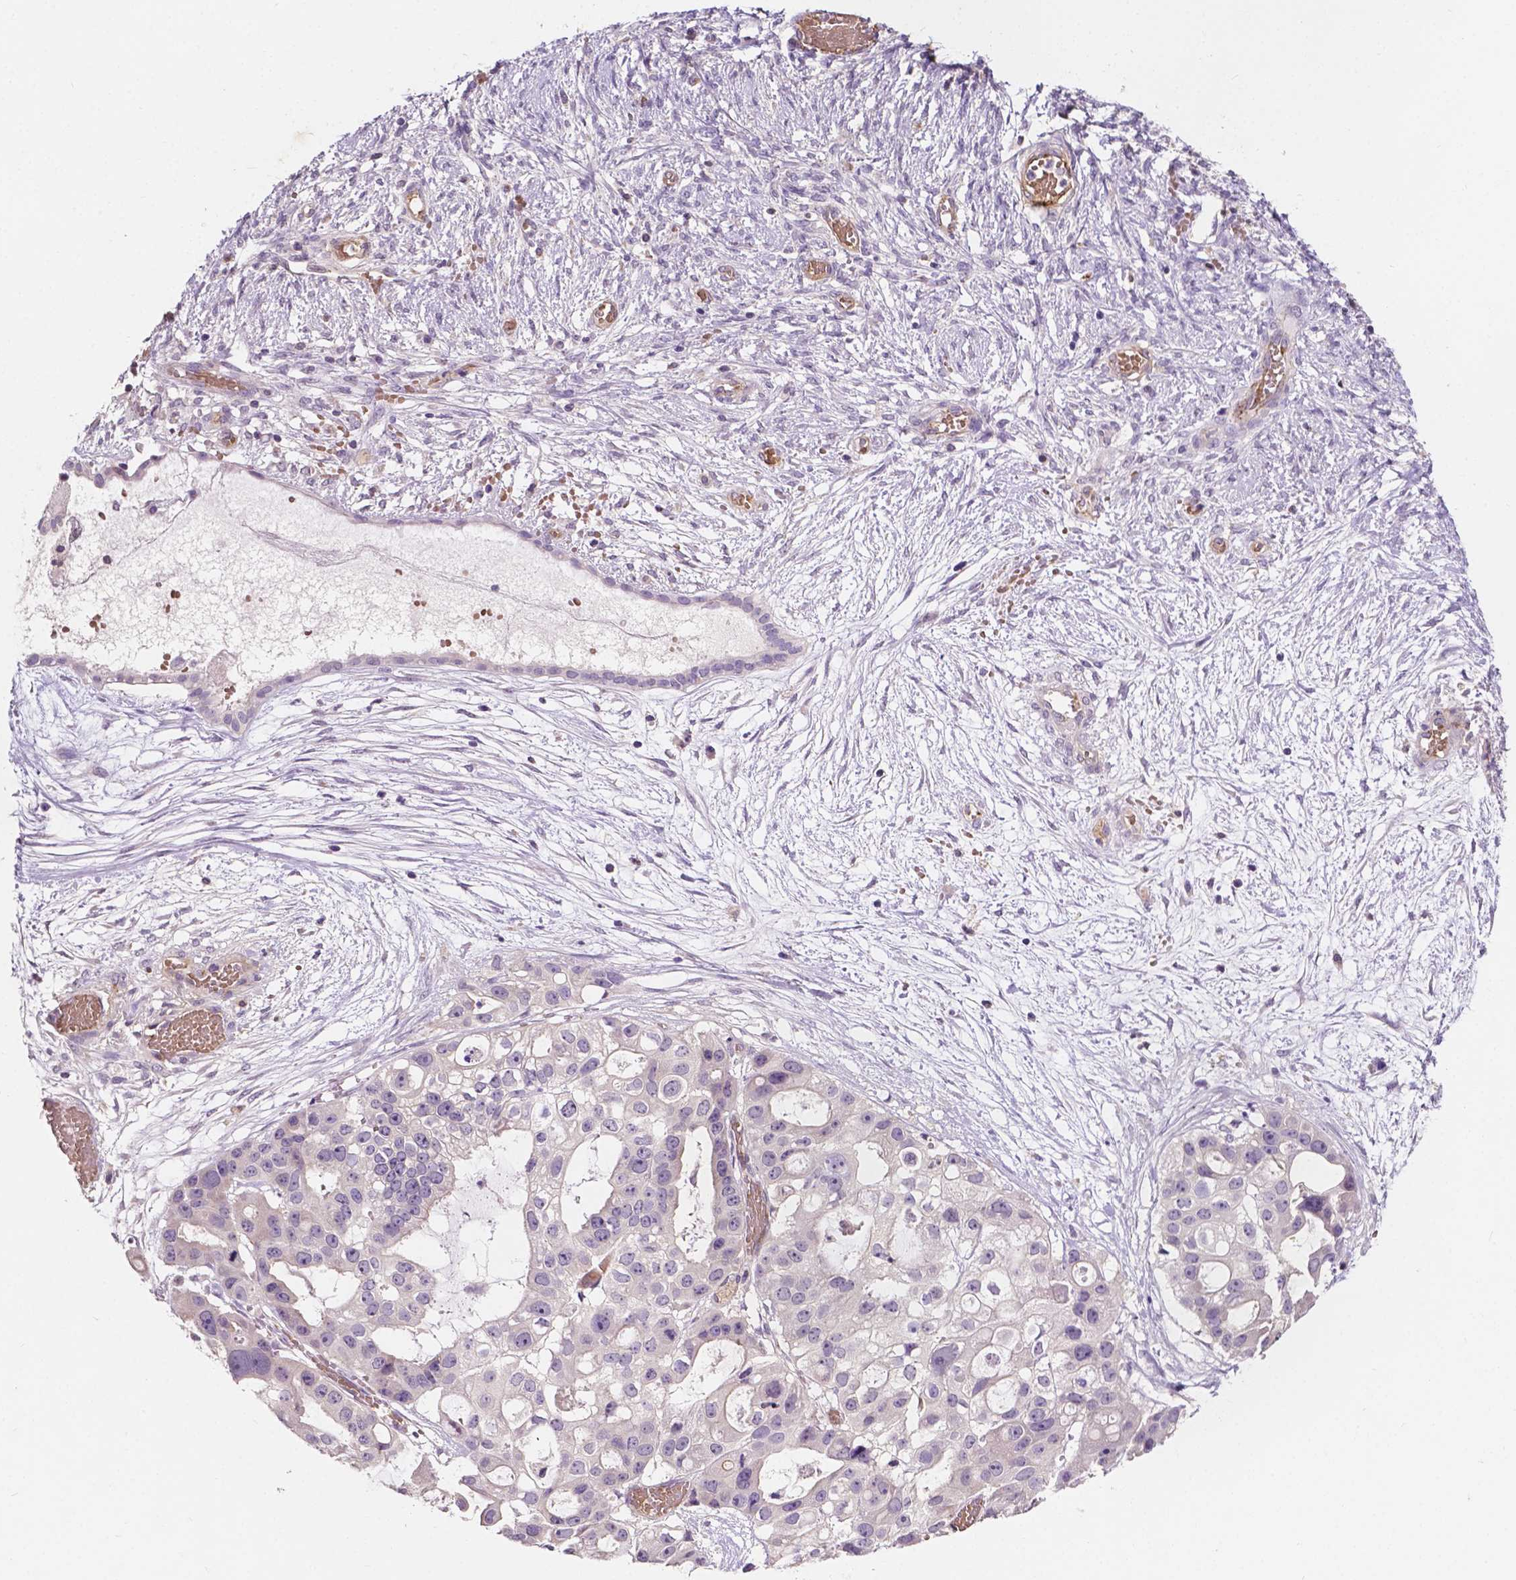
{"staining": {"intensity": "negative", "quantity": "none", "location": "none"}, "tissue": "ovarian cancer", "cell_type": "Tumor cells", "image_type": "cancer", "snomed": [{"axis": "morphology", "description": "Cystadenocarcinoma, serous, NOS"}, {"axis": "topography", "description": "Ovary"}], "caption": "The image displays no staining of tumor cells in serous cystadenocarcinoma (ovarian). Nuclei are stained in blue.", "gene": "SLC22A4", "patient": {"sex": "female", "age": 56}}